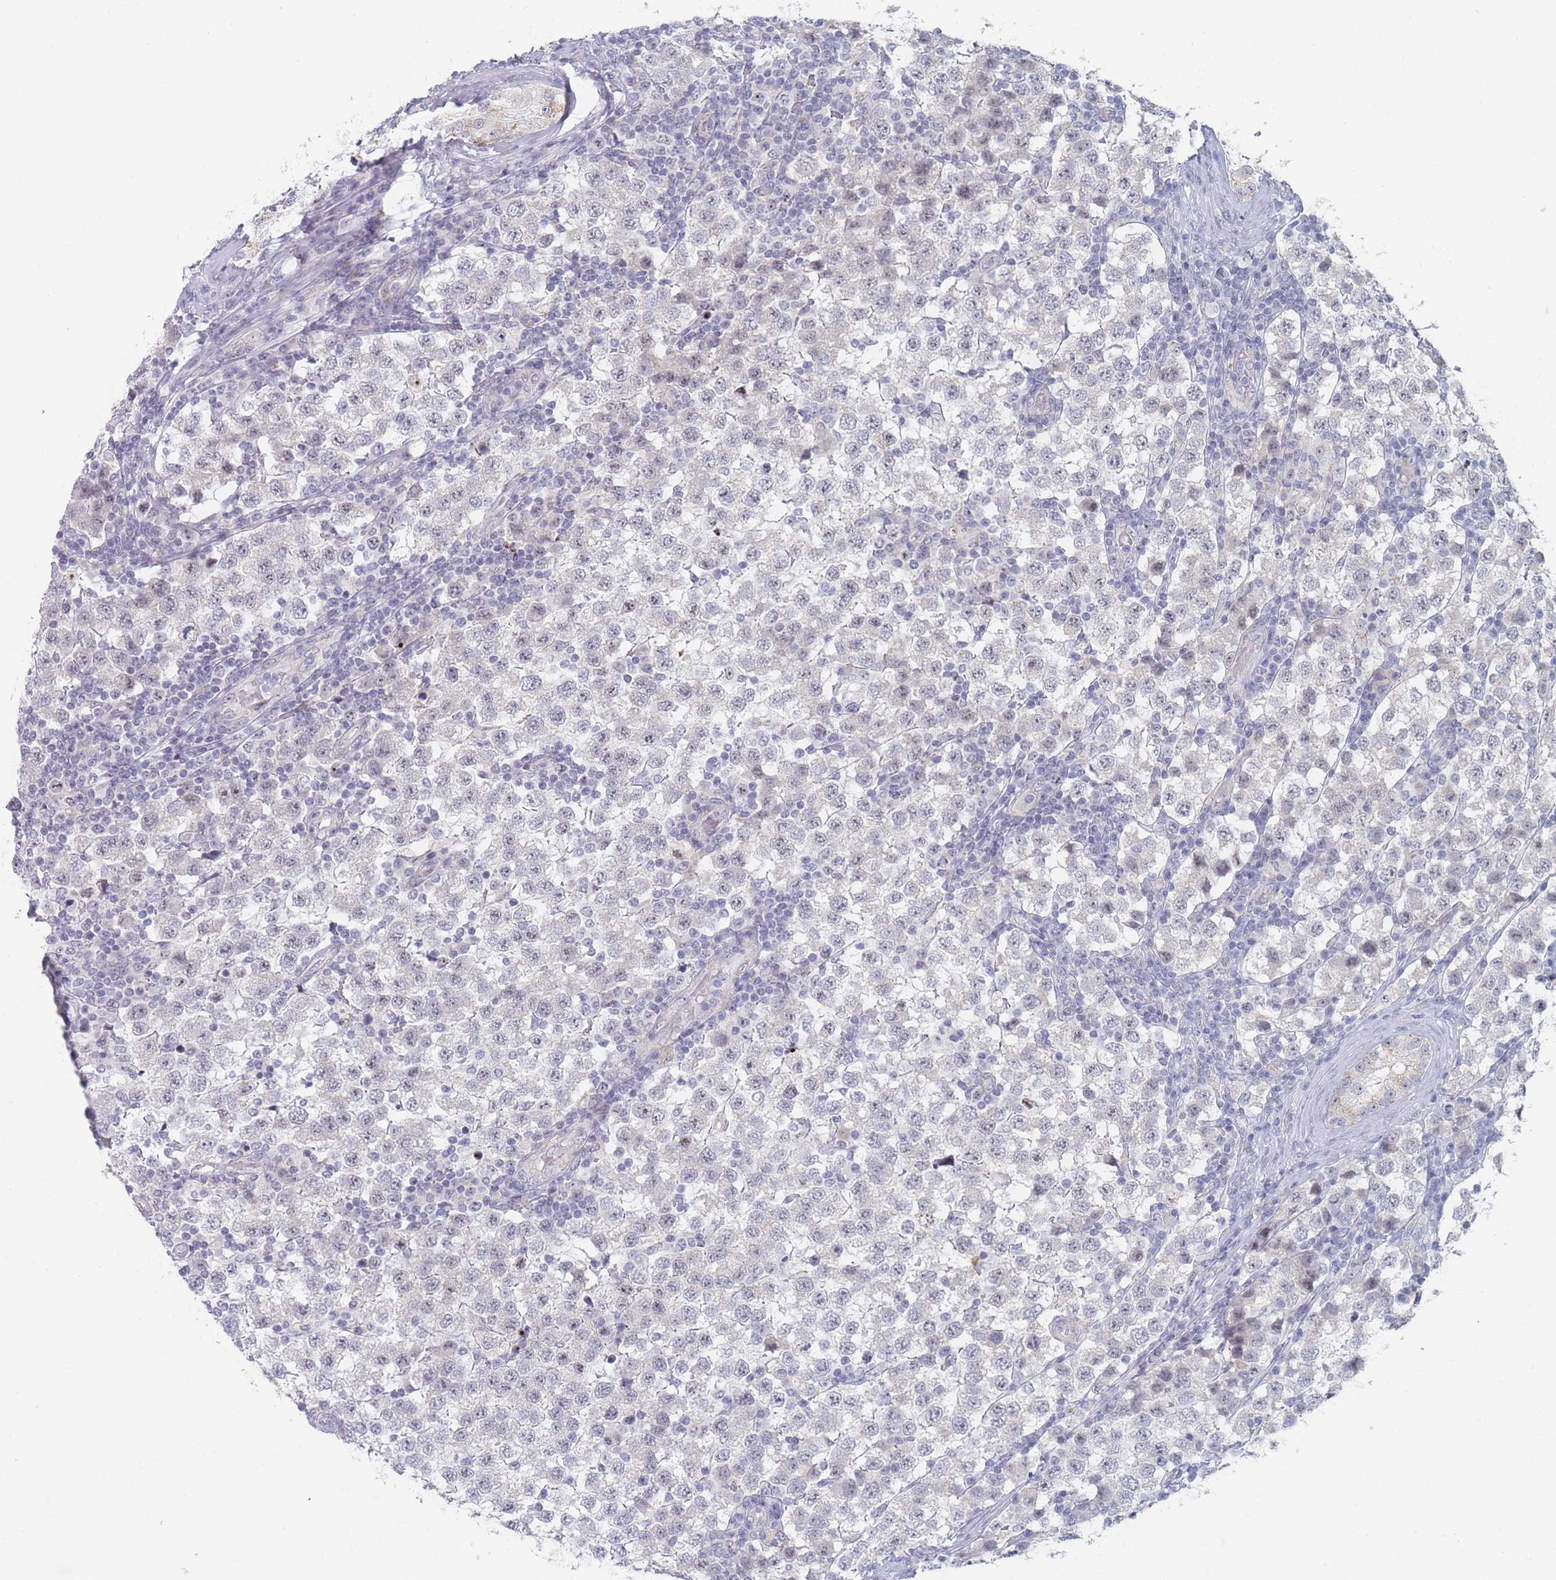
{"staining": {"intensity": "moderate", "quantity": "25%-75%", "location": "nuclear"}, "tissue": "testis cancer", "cell_type": "Tumor cells", "image_type": "cancer", "snomed": [{"axis": "morphology", "description": "Seminoma, NOS"}, {"axis": "topography", "description": "Testis"}], "caption": "Brown immunohistochemical staining in testis seminoma displays moderate nuclear expression in approximately 25%-75% of tumor cells.", "gene": "RNF8", "patient": {"sex": "male", "age": 34}}